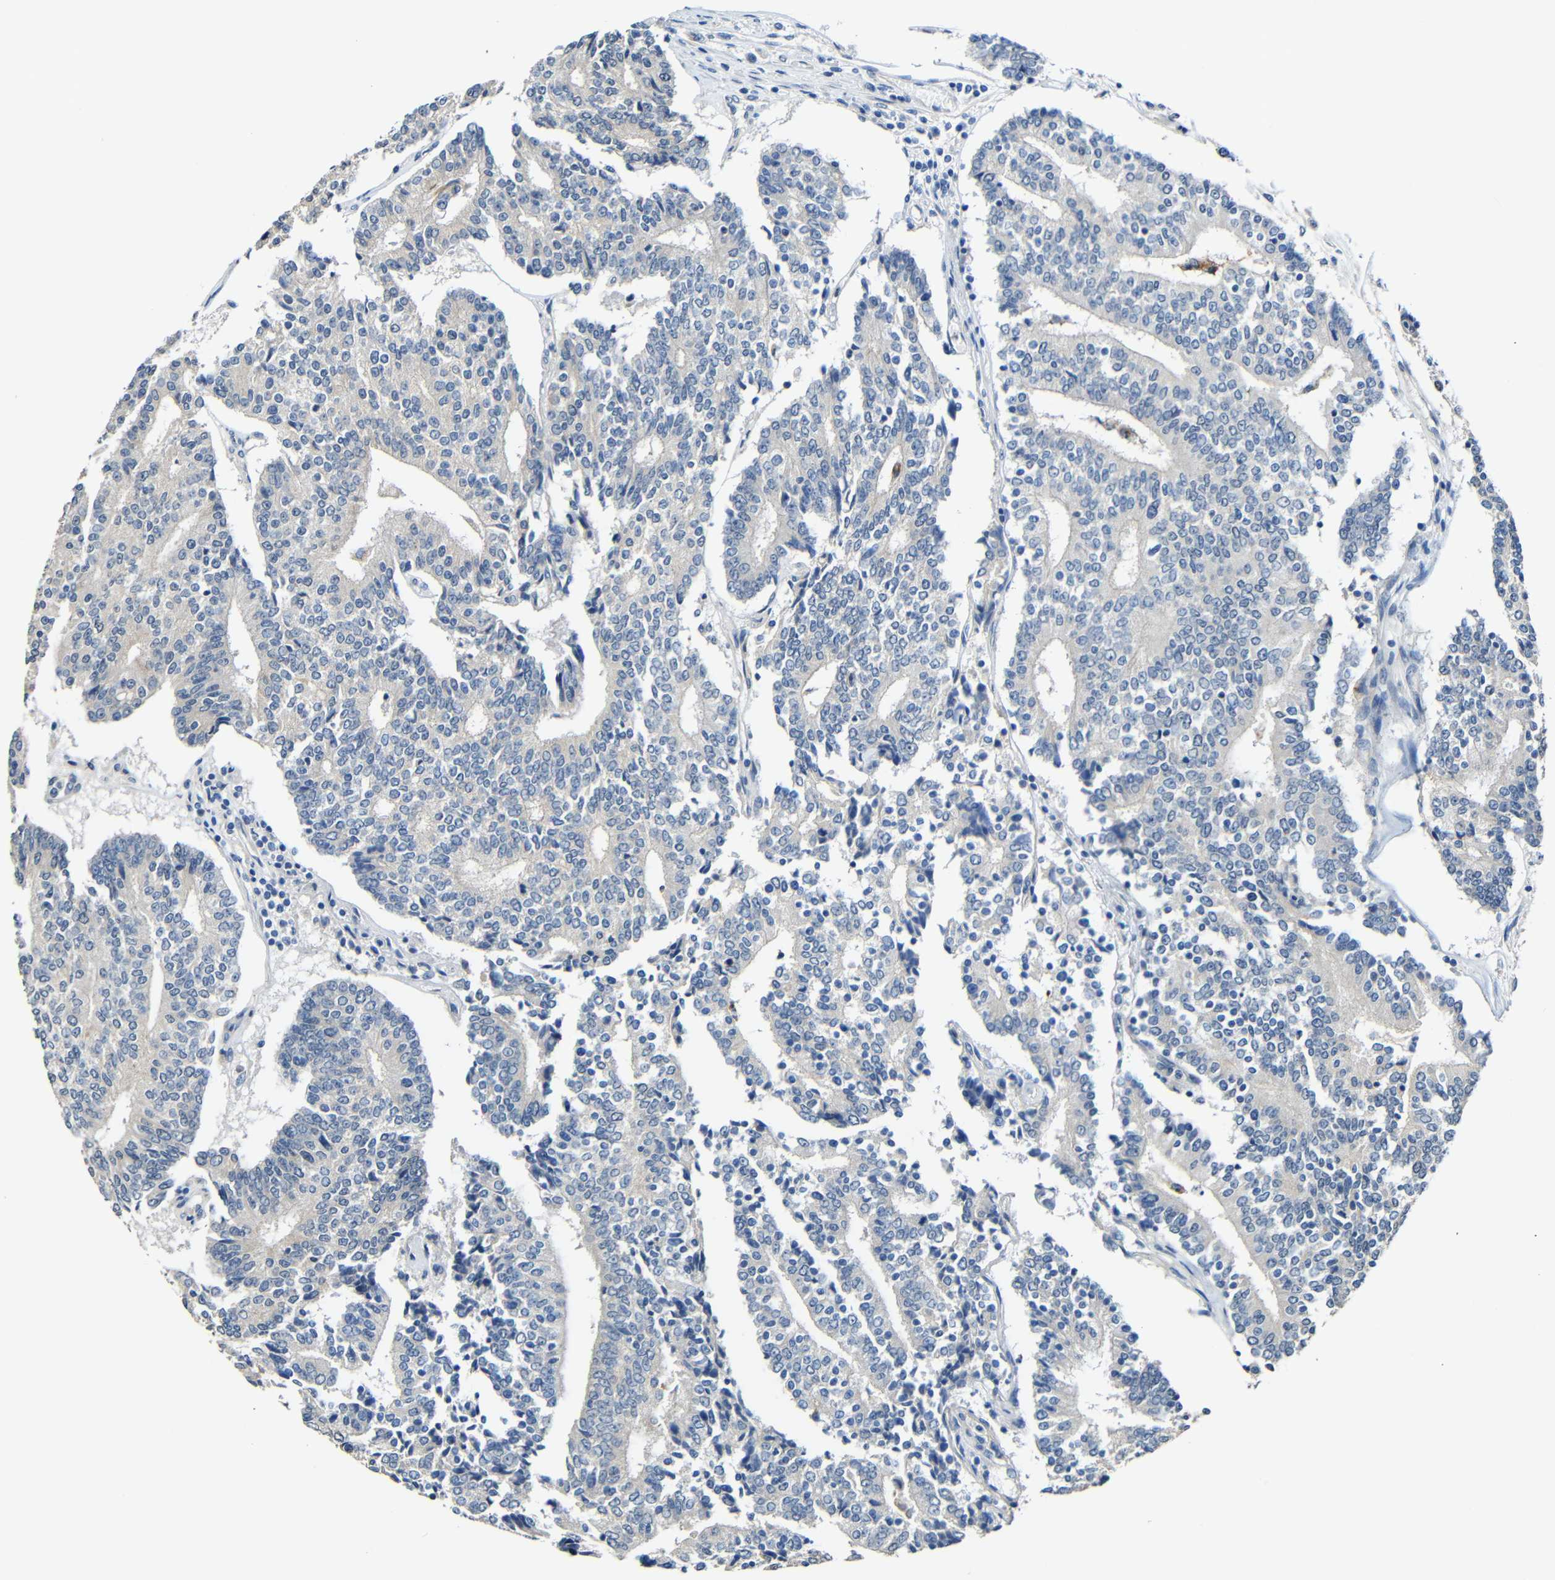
{"staining": {"intensity": "negative", "quantity": "none", "location": "none"}, "tissue": "prostate cancer", "cell_type": "Tumor cells", "image_type": "cancer", "snomed": [{"axis": "morphology", "description": "Normal tissue, NOS"}, {"axis": "morphology", "description": "Adenocarcinoma, High grade"}, {"axis": "topography", "description": "Prostate"}, {"axis": "topography", "description": "Seminal veicle"}], "caption": "There is no significant staining in tumor cells of prostate cancer.", "gene": "STBD1", "patient": {"sex": "male", "age": 55}}